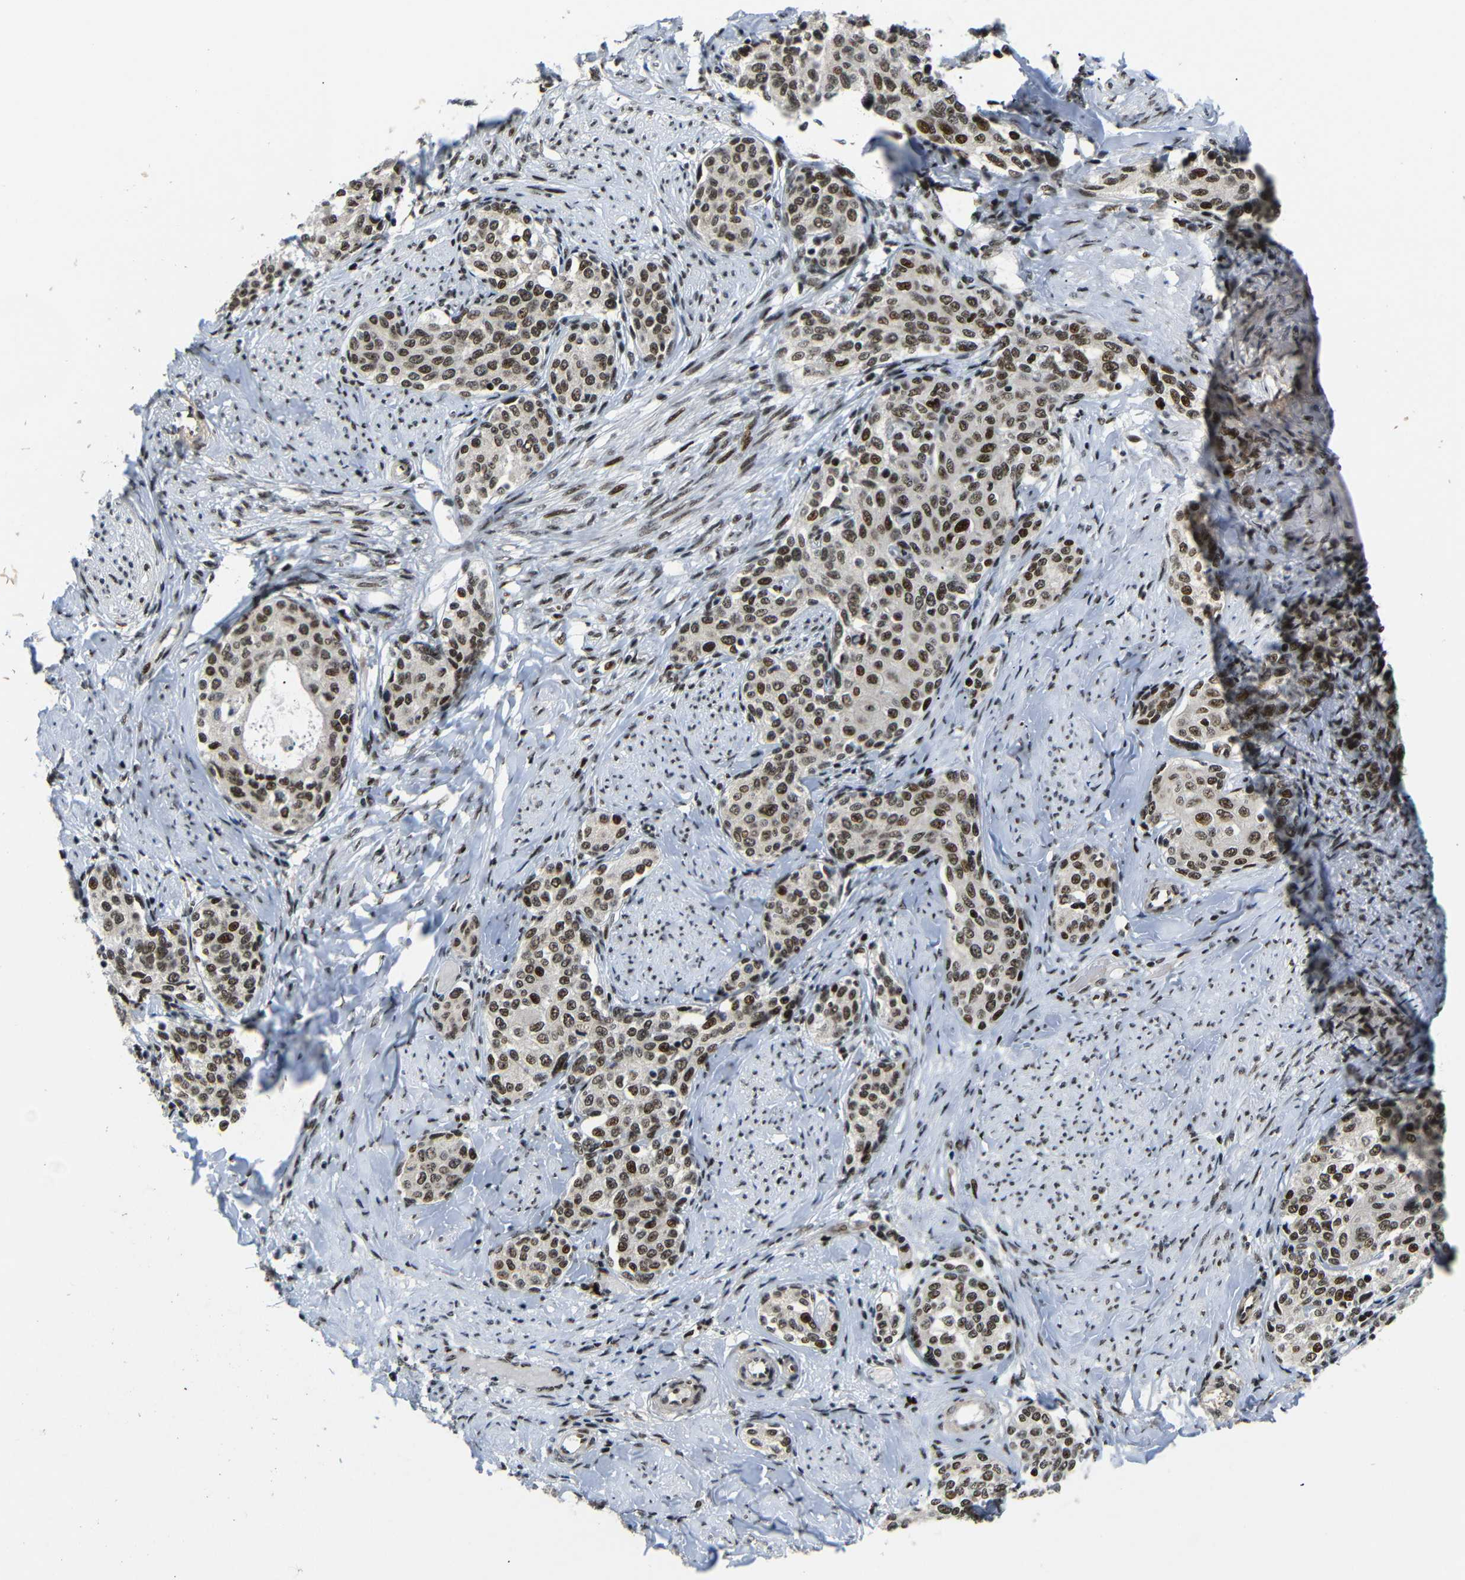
{"staining": {"intensity": "strong", "quantity": ">75%", "location": "nuclear"}, "tissue": "cervical cancer", "cell_type": "Tumor cells", "image_type": "cancer", "snomed": [{"axis": "morphology", "description": "Squamous cell carcinoma, NOS"}, {"axis": "morphology", "description": "Adenocarcinoma, NOS"}, {"axis": "topography", "description": "Cervix"}], "caption": "This image demonstrates immunohistochemistry (IHC) staining of human cervical adenocarcinoma, with high strong nuclear staining in about >75% of tumor cells.", "gene": "SETDB2", "patient": {"sex": "female", "age": 52}}